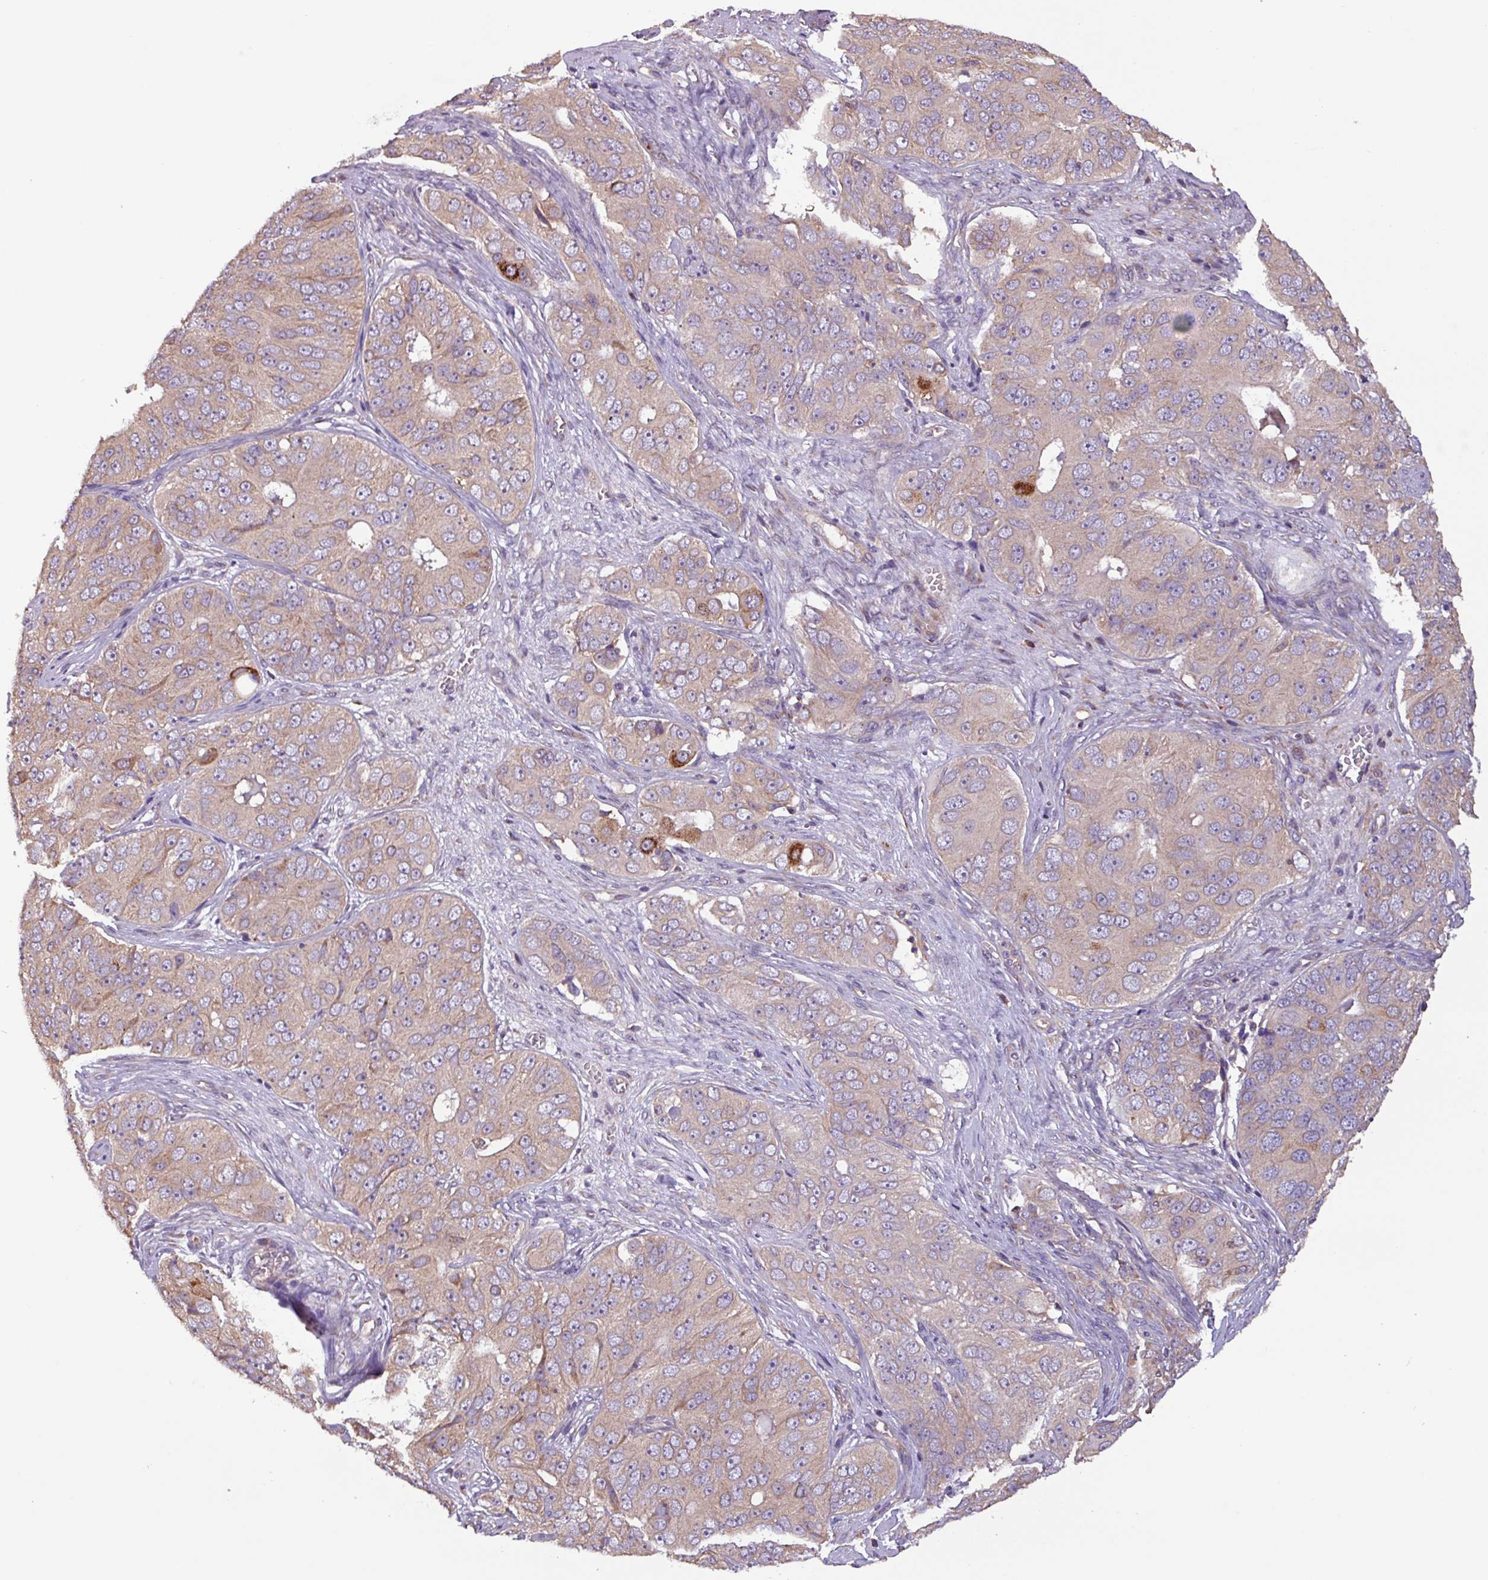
{"staining": {"intensity": "weak", "quantity": ">75%", "location": "cytoplasmic/membranous"}, "tissue": "ovarian cancer", "cell_type": "Tumor cells", "image_type": "cancer", "snomed": [{"axis": "morphology", "description": "Carcinoma, endometroid"}, {"axis": "topography", "description": "Ovary"}], "caption": "This image reveals immunohistochemistry staining of endometroid carcinoma (ovarian), with low weak cytoplasmic/membranous positivity in approximately >75% of tumor cells.", "gene": "PTPRQ", "patient": {"sex": "female", "age": 51}}